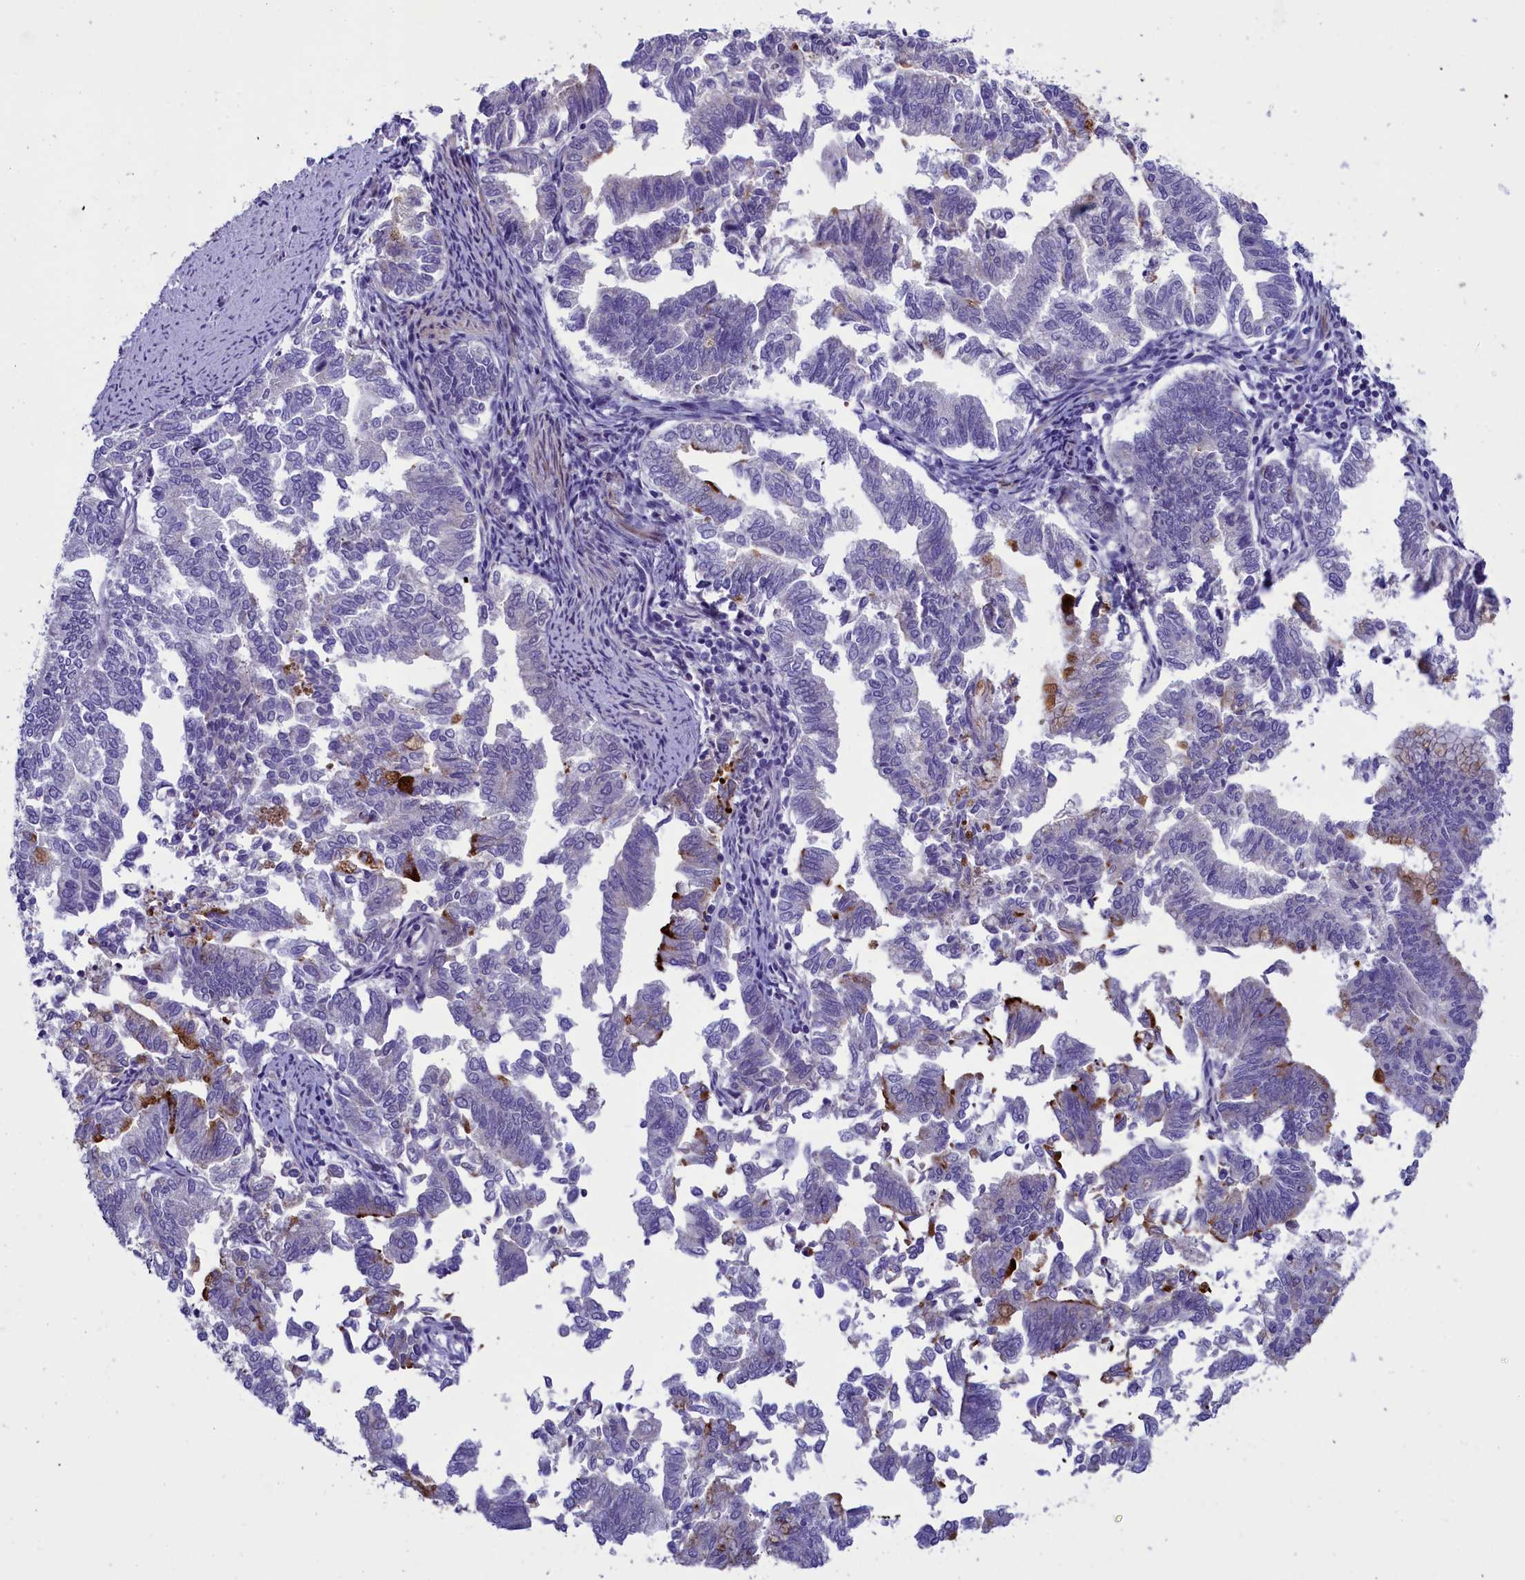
{"staining": {"intensity": "moderate", "quantity": "<25%", "location": "cytoplasmic/membranous"}, "tissue": "endometrial cancer", "cell_type": "Tumor cells", "image_type": "cancer", "snomed": [{"axis": "morphology", "description": "Adenocarcinoma, NOS"}, {"axis": "topography", "description": "Endometrium"}], "caption": "Tumor cells reveal low levels of moderate cytoplasmic/membranous positivity in about <25% of cells in human endometrial cancer.", "gene": "LOXL1", "patient": {"sex": "female", "age": 79}}